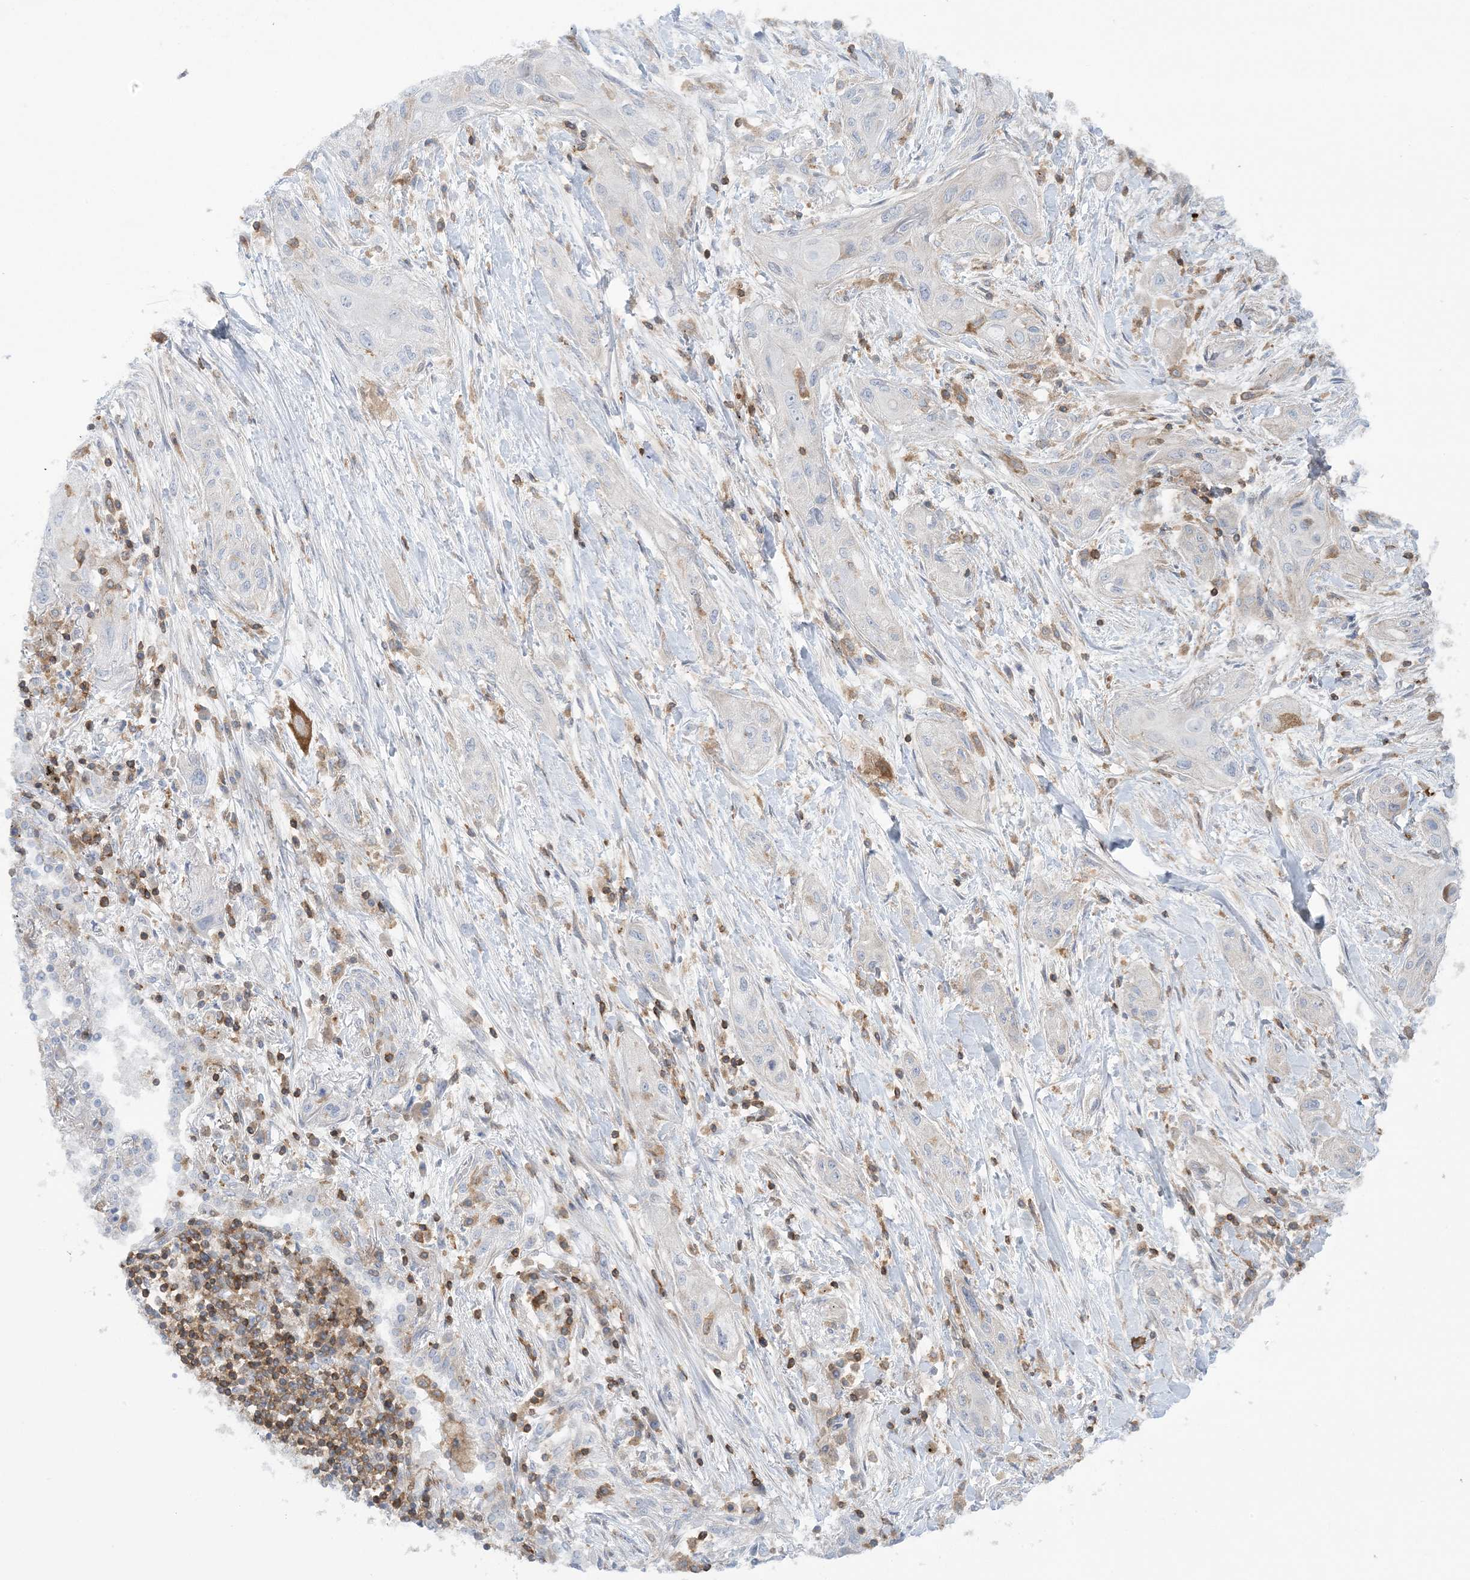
{"staining": {"intensity": "negative", "quantity": "none", "location": "none"}, "tissue": "lung cancer", "cell_type": "Tumor cells", "image_type": "cancer", "snomed": [{"axis": "morphology", "description": "Squamous cell carcinoma, NOS"}, {"axis": "topography", "description": "Lung"}], "caption": "There is no significant positivity in tumor cells of lung cancer.", "gene": "ARHGAP30", "patient": {"sex": "female", "age": 47}}